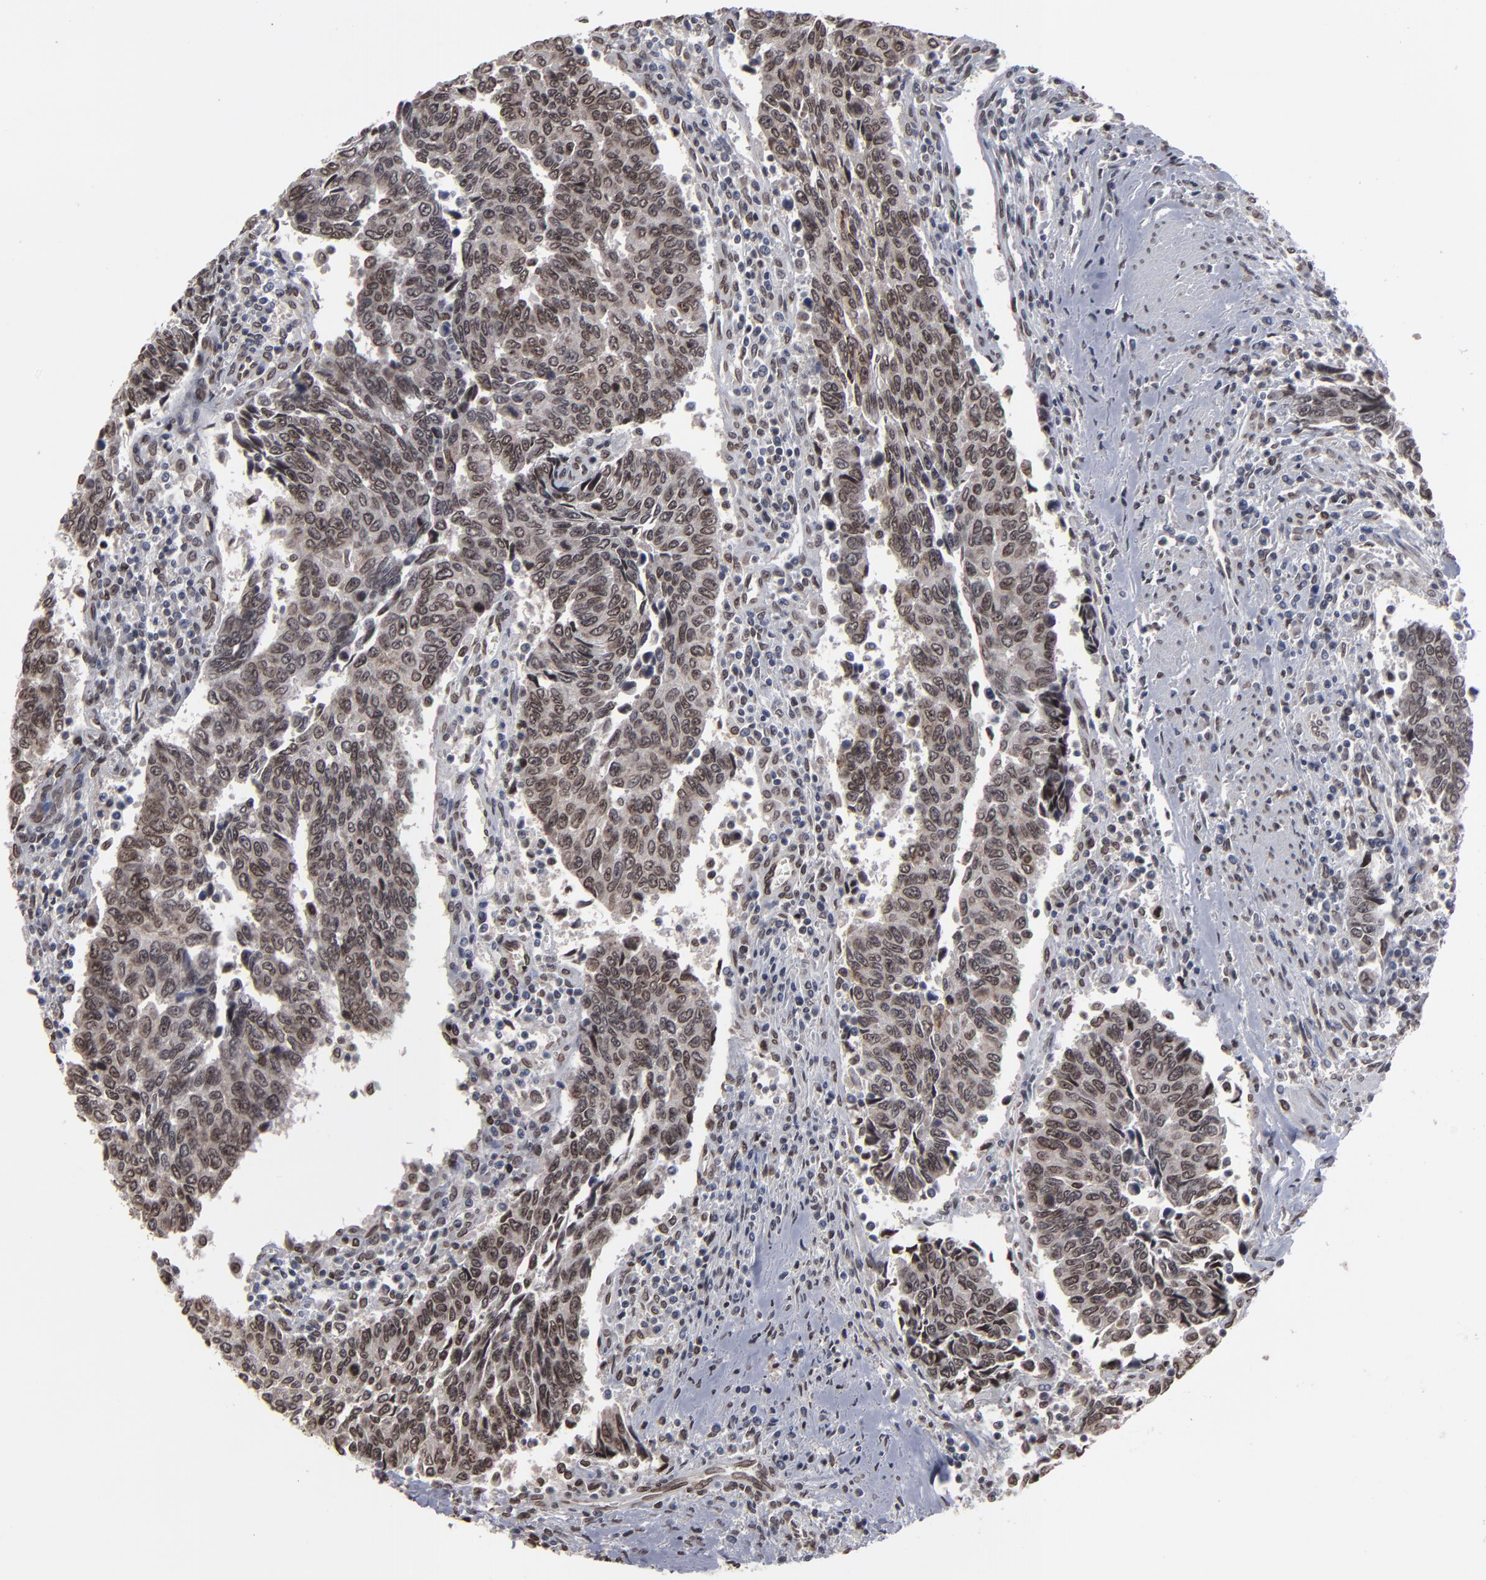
{"staining": {"intensity": "weak", "quantity": ">75%", "location": "cytoplasmic/membranous,nuclear"}, "tissue": "urothelial cancer", "cell_type": "Tumor cells", "image_type": "cancer", "snomed": [{"axis": "morphology", "description": "Urothelial carcinoma, High grade"}, {"axis": "topography", "description": "Urinary bladder"}], "caption": "An immunohistochemistry photomicrograph of tumor tissue is shown. Protein staining in brown labels weak cytoplasmic/membranous and nuclear positivity in urothelial cancer within tumor cells.", "gene": "BAZ1A", "patient": {"sex": "male", "age": 86}}